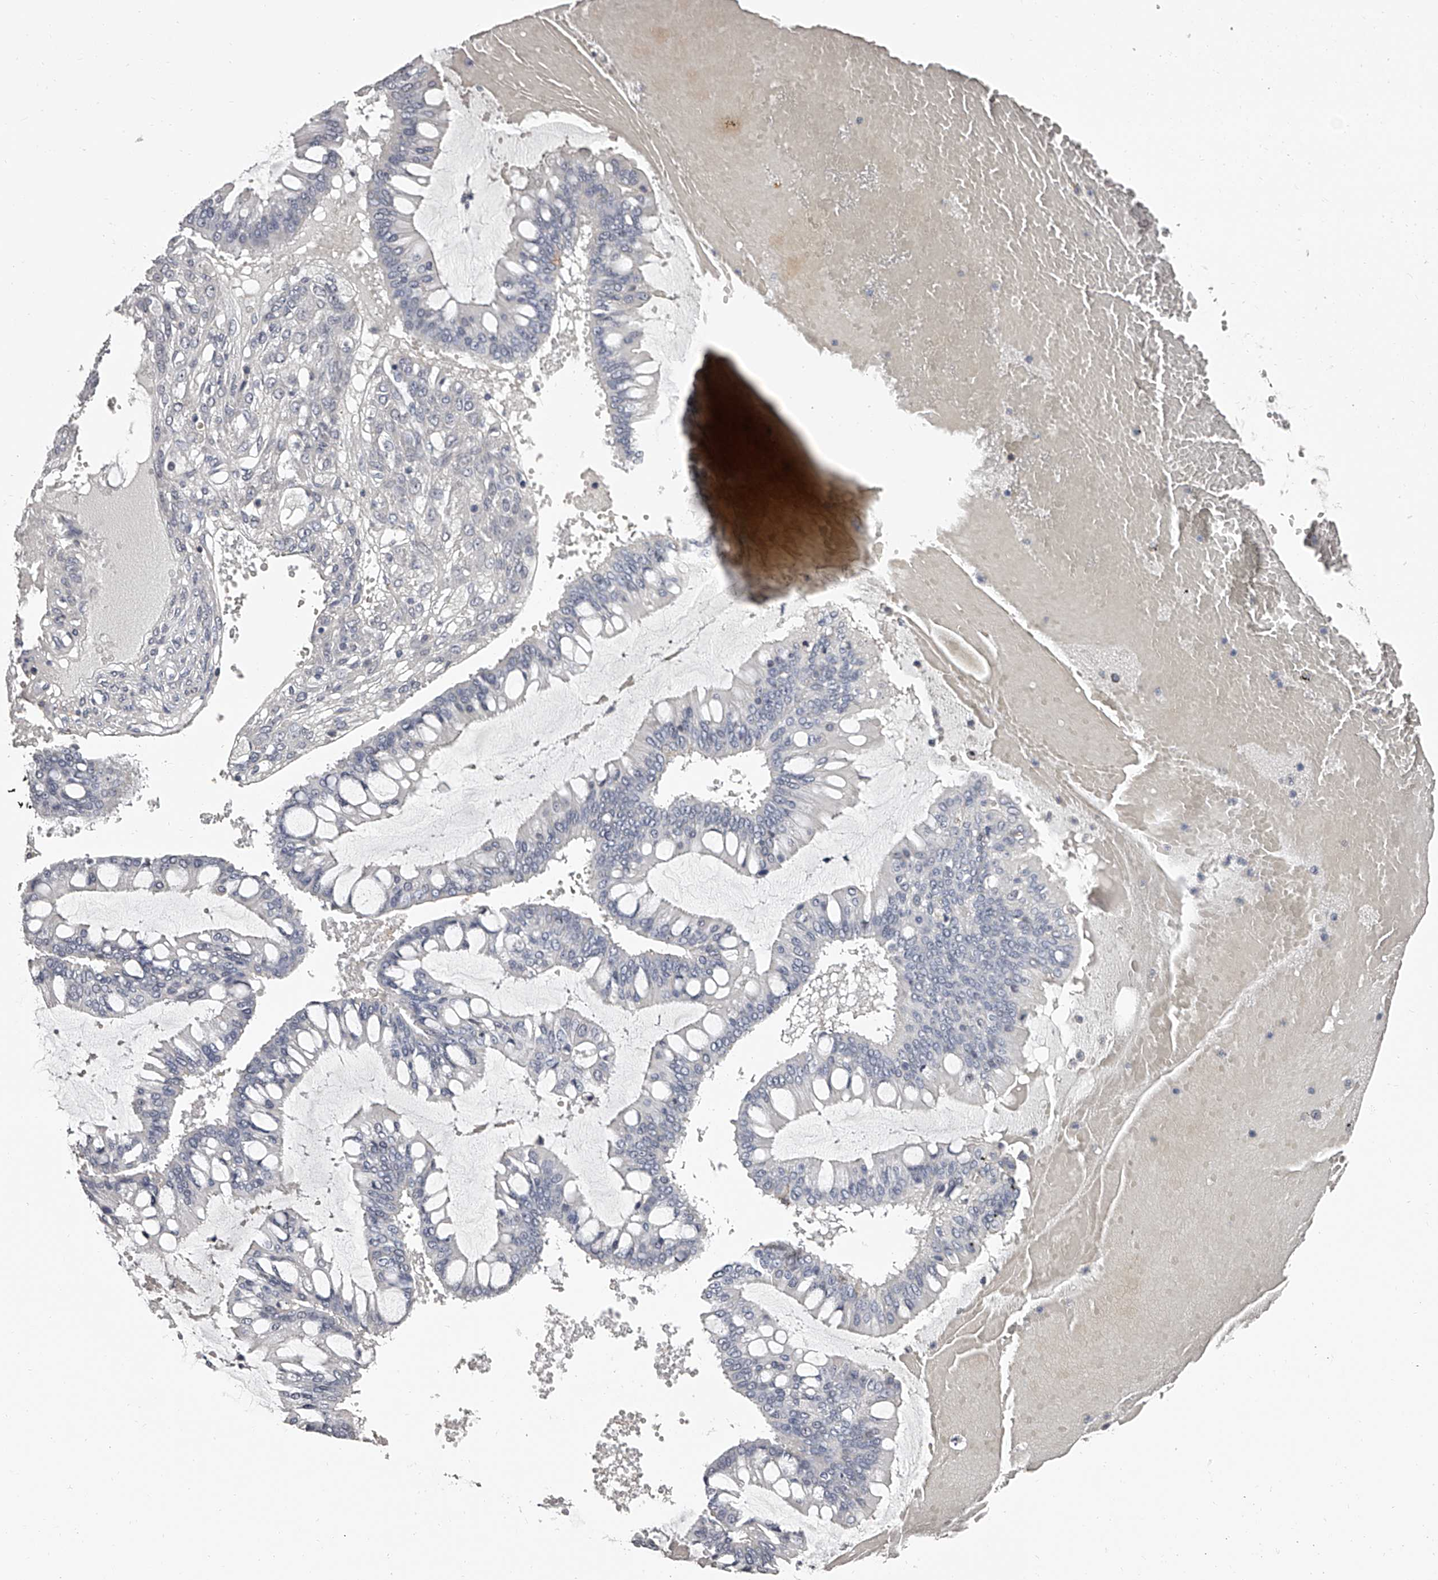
{"staining": {"intensity": "negative", "quantity": "none", "location": "none"}, "tissue": "ovarian cancer", "cell_type": "Tumor cells", "image_type": "cancer", "snomed": [{"axis": "morphology", "description": "Cystadenocarcinoma, mucinous, NOS"}, {"axis": "topography", "description": "Ovary"}], "caption": "Tumor cells show no significant positivity in ovarian cancer (mucinous cystadenocarcinoma).", "gene": "PACSIN1", "patient": {"sex": "female", "age": 73}}